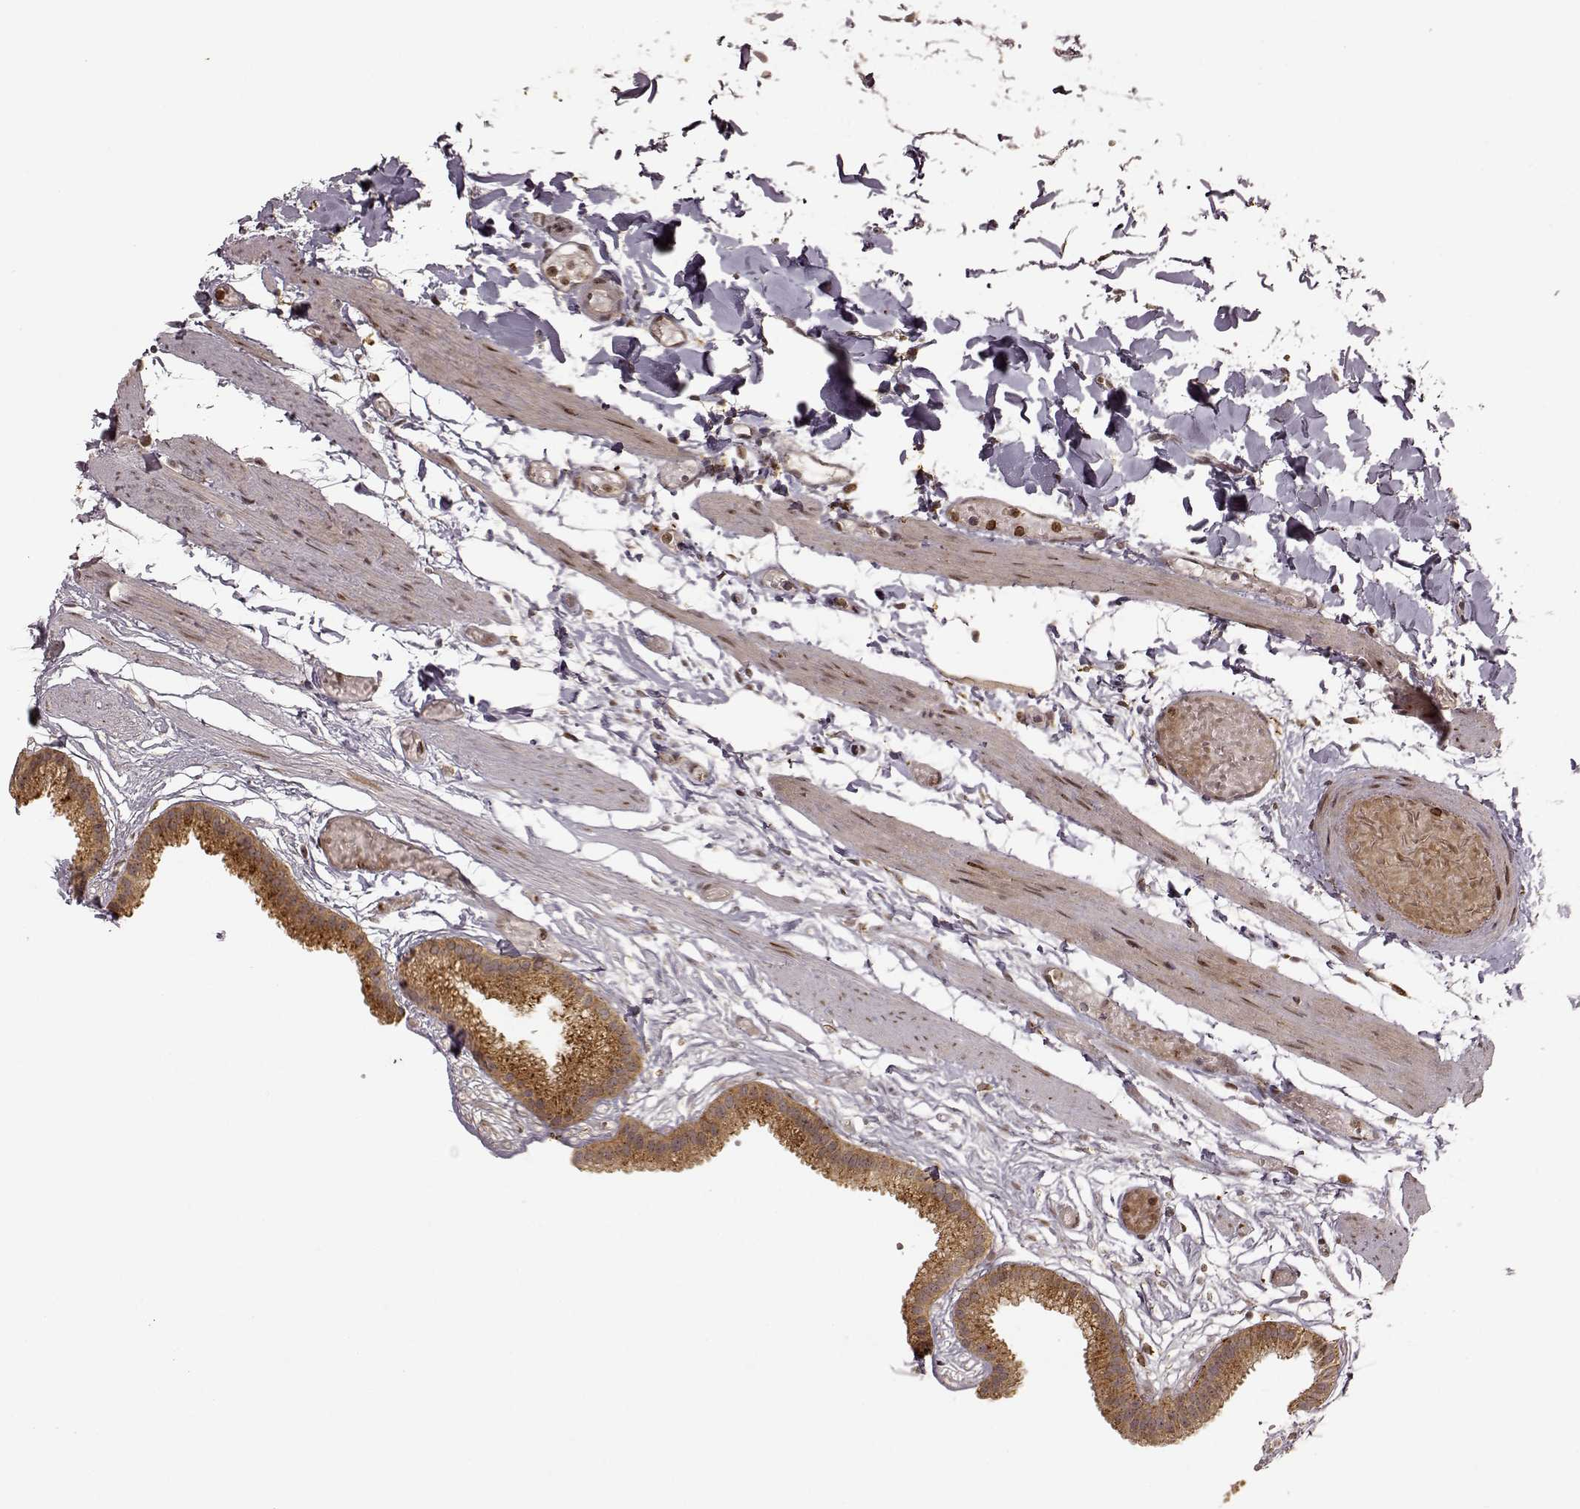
{"staining": {"intensity": "moderate", "quantity": ">75%", "location": "cytoplasmic/membranous"}, "tissue": "gallbladder", "cell_type": "Glandular cells", "image_type": "normal", "snomed": [{"axis": "morphology", "description": "Normal tissue, NOS"}, {"axis": "topography", "description": "Gallbladder"}], "caption": "IHC (DAB) staining of benign gallbladder shows moderate cytoplasmic/membranous protein expression in about >75% of glandular cells. (IHC, brightfield microscopy, high magnification).", "gene": "SLC12A9", "patient": {"sex": "female", "age": 45}}